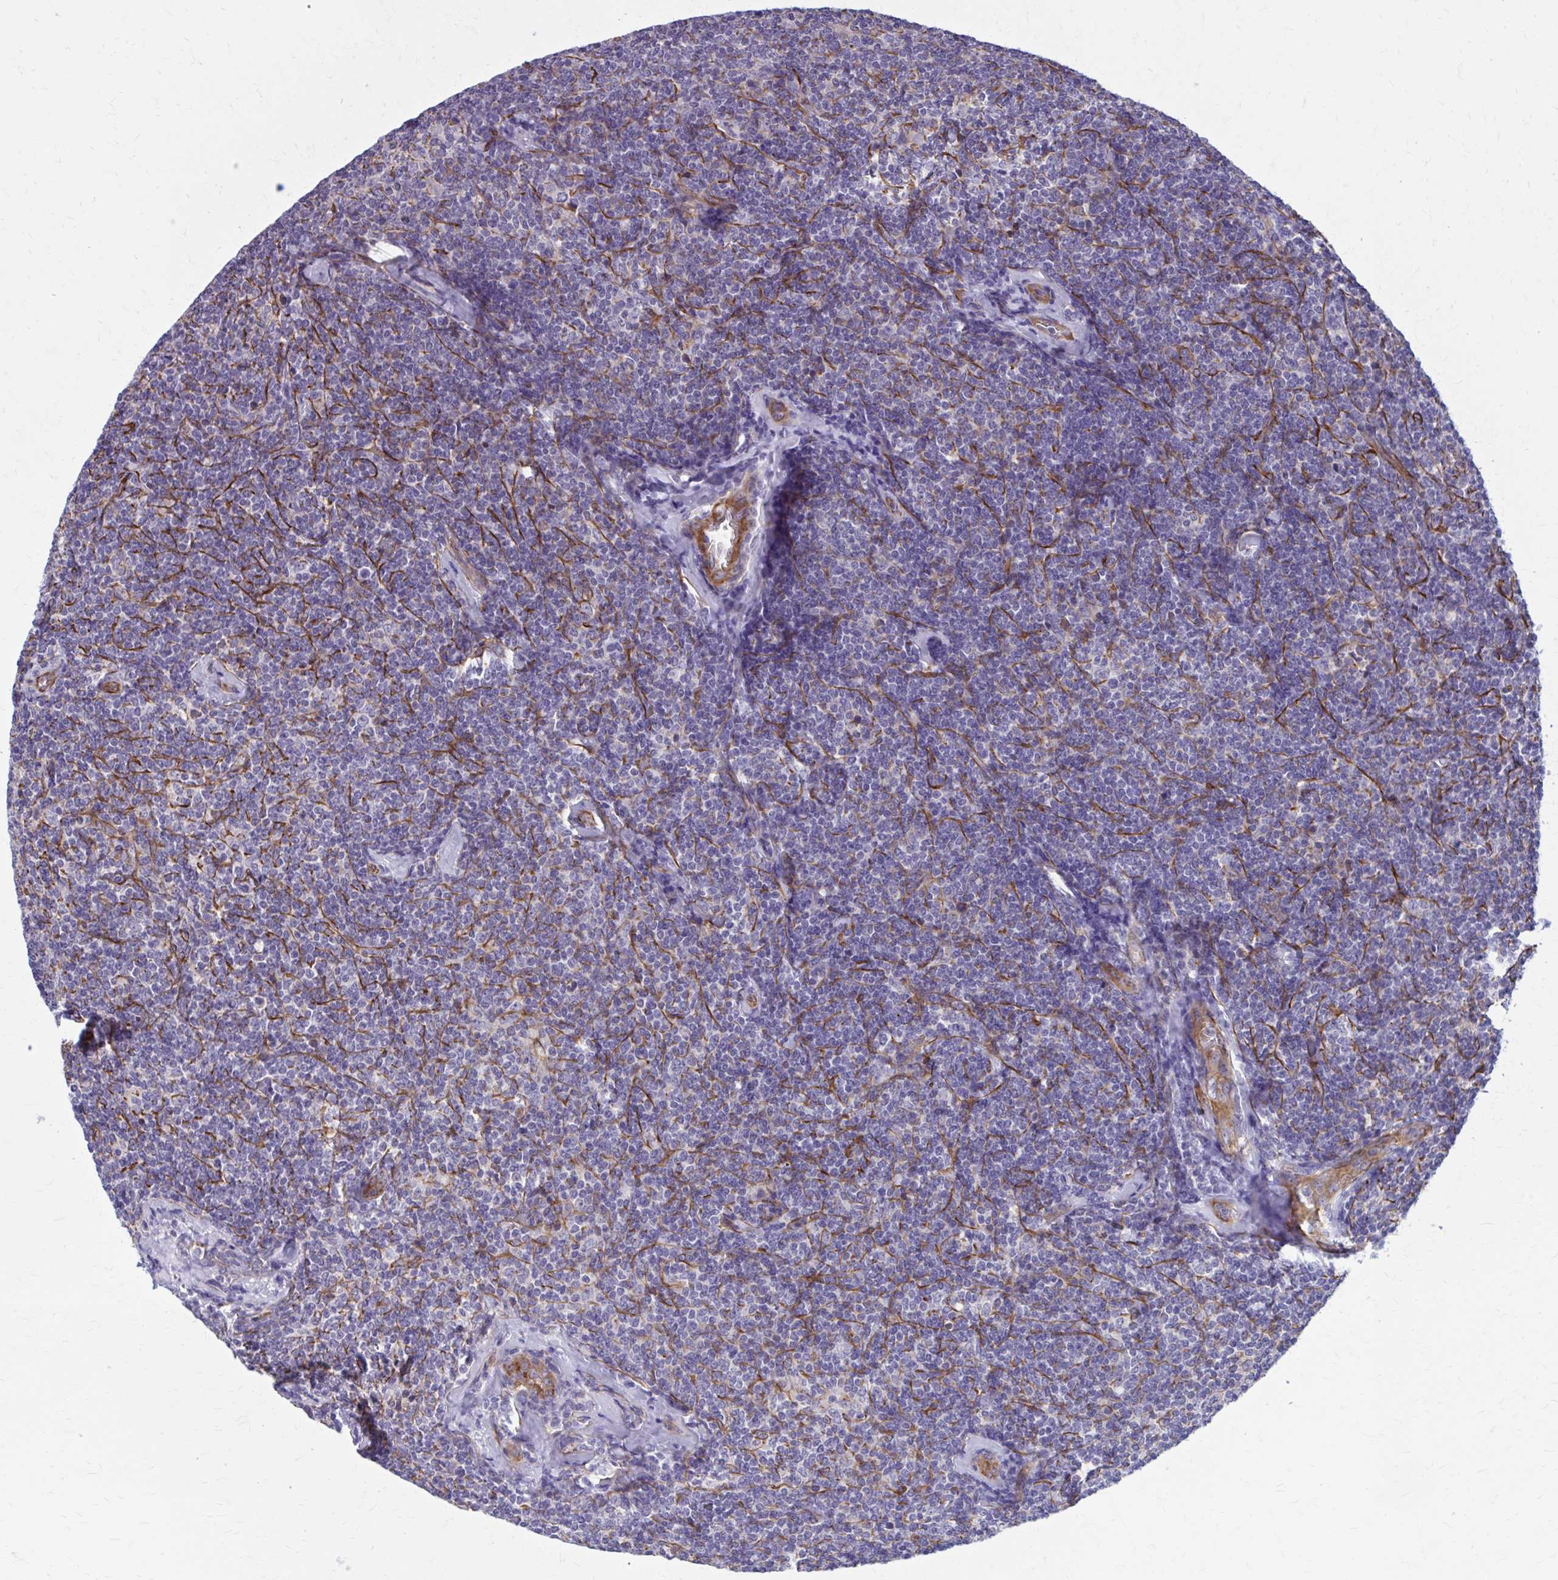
{"staining": {"intensity": "negative", "quantity": "none", "location": "none"}, "tissue": "lymphoma", "cell_type": "Tumor cells", "image_type": "cancer", "snomed": [{"axis": "morphology", "description": "Malignant lymphoma, non-Hodgkin's type, Low grade"}, {"axis": "topography", "description": "Lymph node"}], "caption": "This is a histopathology image of IHC staining of malignant lymphoma, non-Hodgkin's type (low-grade), which shows no positivity in tumor cells.", "gene": "ZDHHC7", "patient": {"sex": "female", "age": 56}}